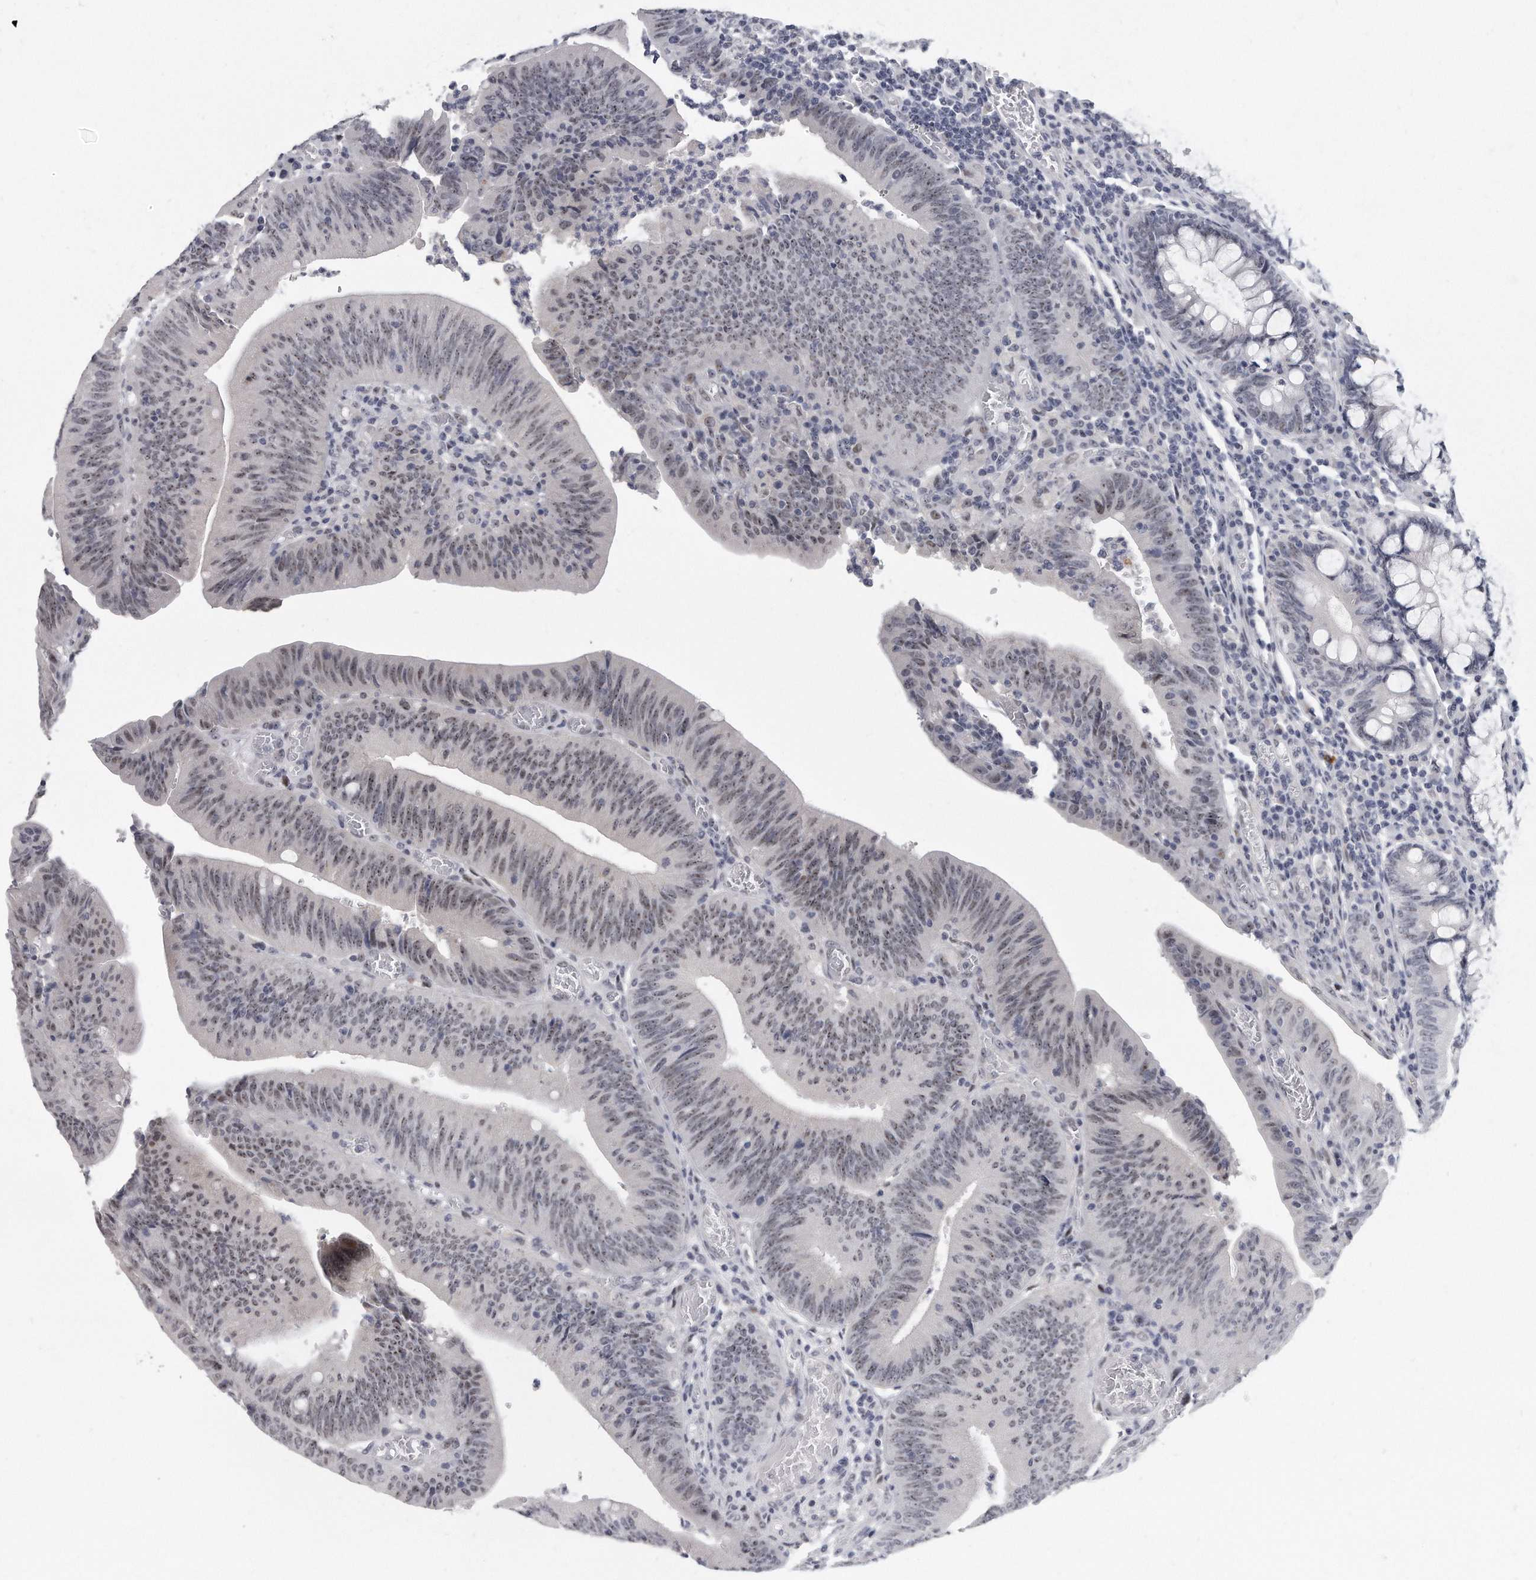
{"staining": {"intensity": "weak", "quantity": "25%-75%", "location": "nuclear"}, "tissue": "colorectal cancer", "cell_type": "Tumor cells", "image_type": "cancer", "snomed": [{"axis": "morphology", "description": "Normal tissue, NOS"}, {"axis": "morphology", "description": "Adenocarcinoma, NOS"}, {"axis": "topography", "description": "Rectum"}], "caption": "DAB immunohistochemical staining of human colorectal cancer (adenocarcinoma) reveals weak nuclear protein staining in about 25%-75% of tumor cells.", "gene": "TFCP2L1", "patient": {"sex": "female", "age": 66}}